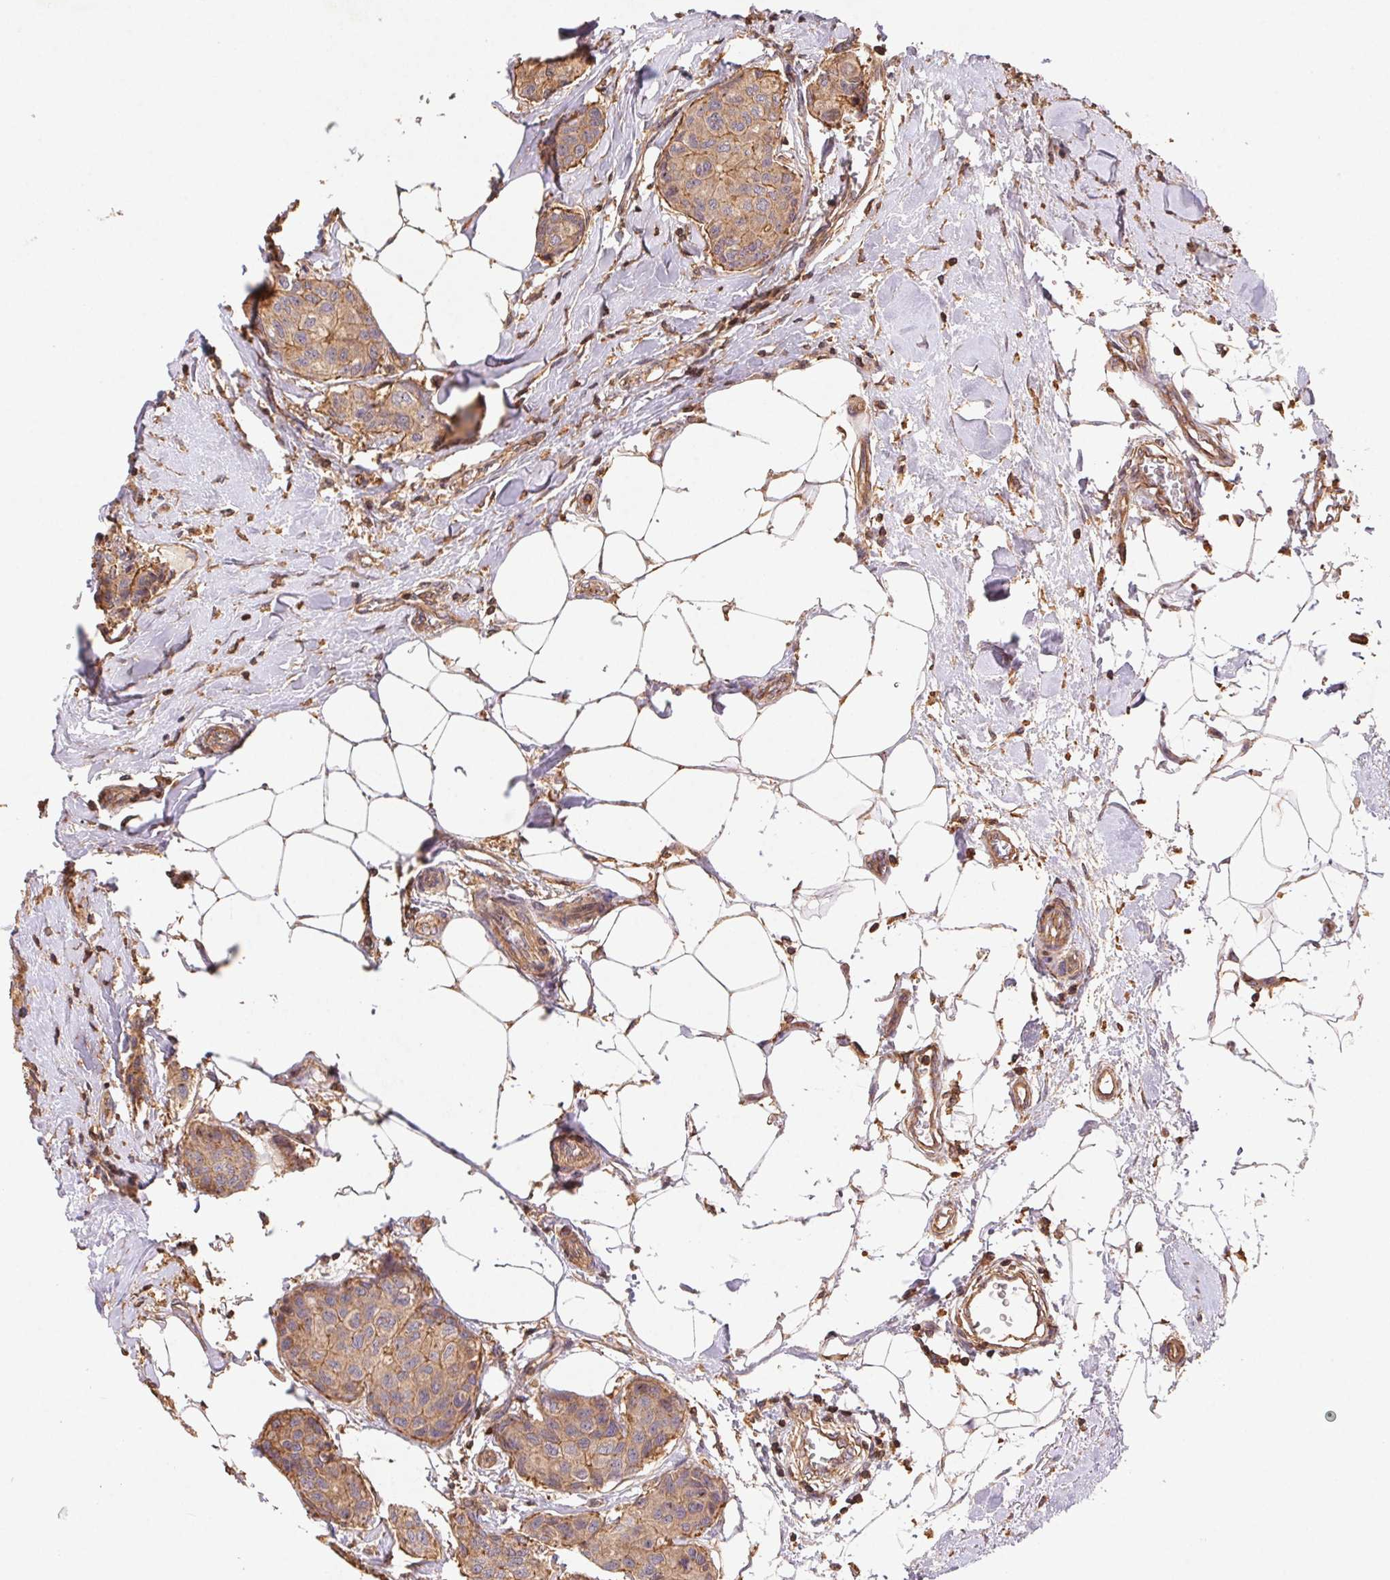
{"staining": {"intensity": "moderate", "quantity": ">75%", "location": "cytoplasmic/membranous"}, "tissue": "breast cancer", "cell_type": "Tumor cells", "image_type": "cancer", "snomed": [{"axis": "morphology", "description": "Duct carcinoma"}, {"axis": "topography", "description": "Breast"}], "caption": "Immunohistochemistry (IHC) staining of invasive ductal carcinoma (breast), which demonstrates medium levels of moderate cytoplasmic/membranous expression in approximately >75% of tumor cells indicating moderate cytoplasmic/membranous protein positivity. The staining was performed using DAB (3,3'-diaminobenzidine) (brown) for protein detection and nuclei were counterstained in hematoxylin (blue).", "gene": "ATG10", "patient": {"sex": "female", "age": 80}}